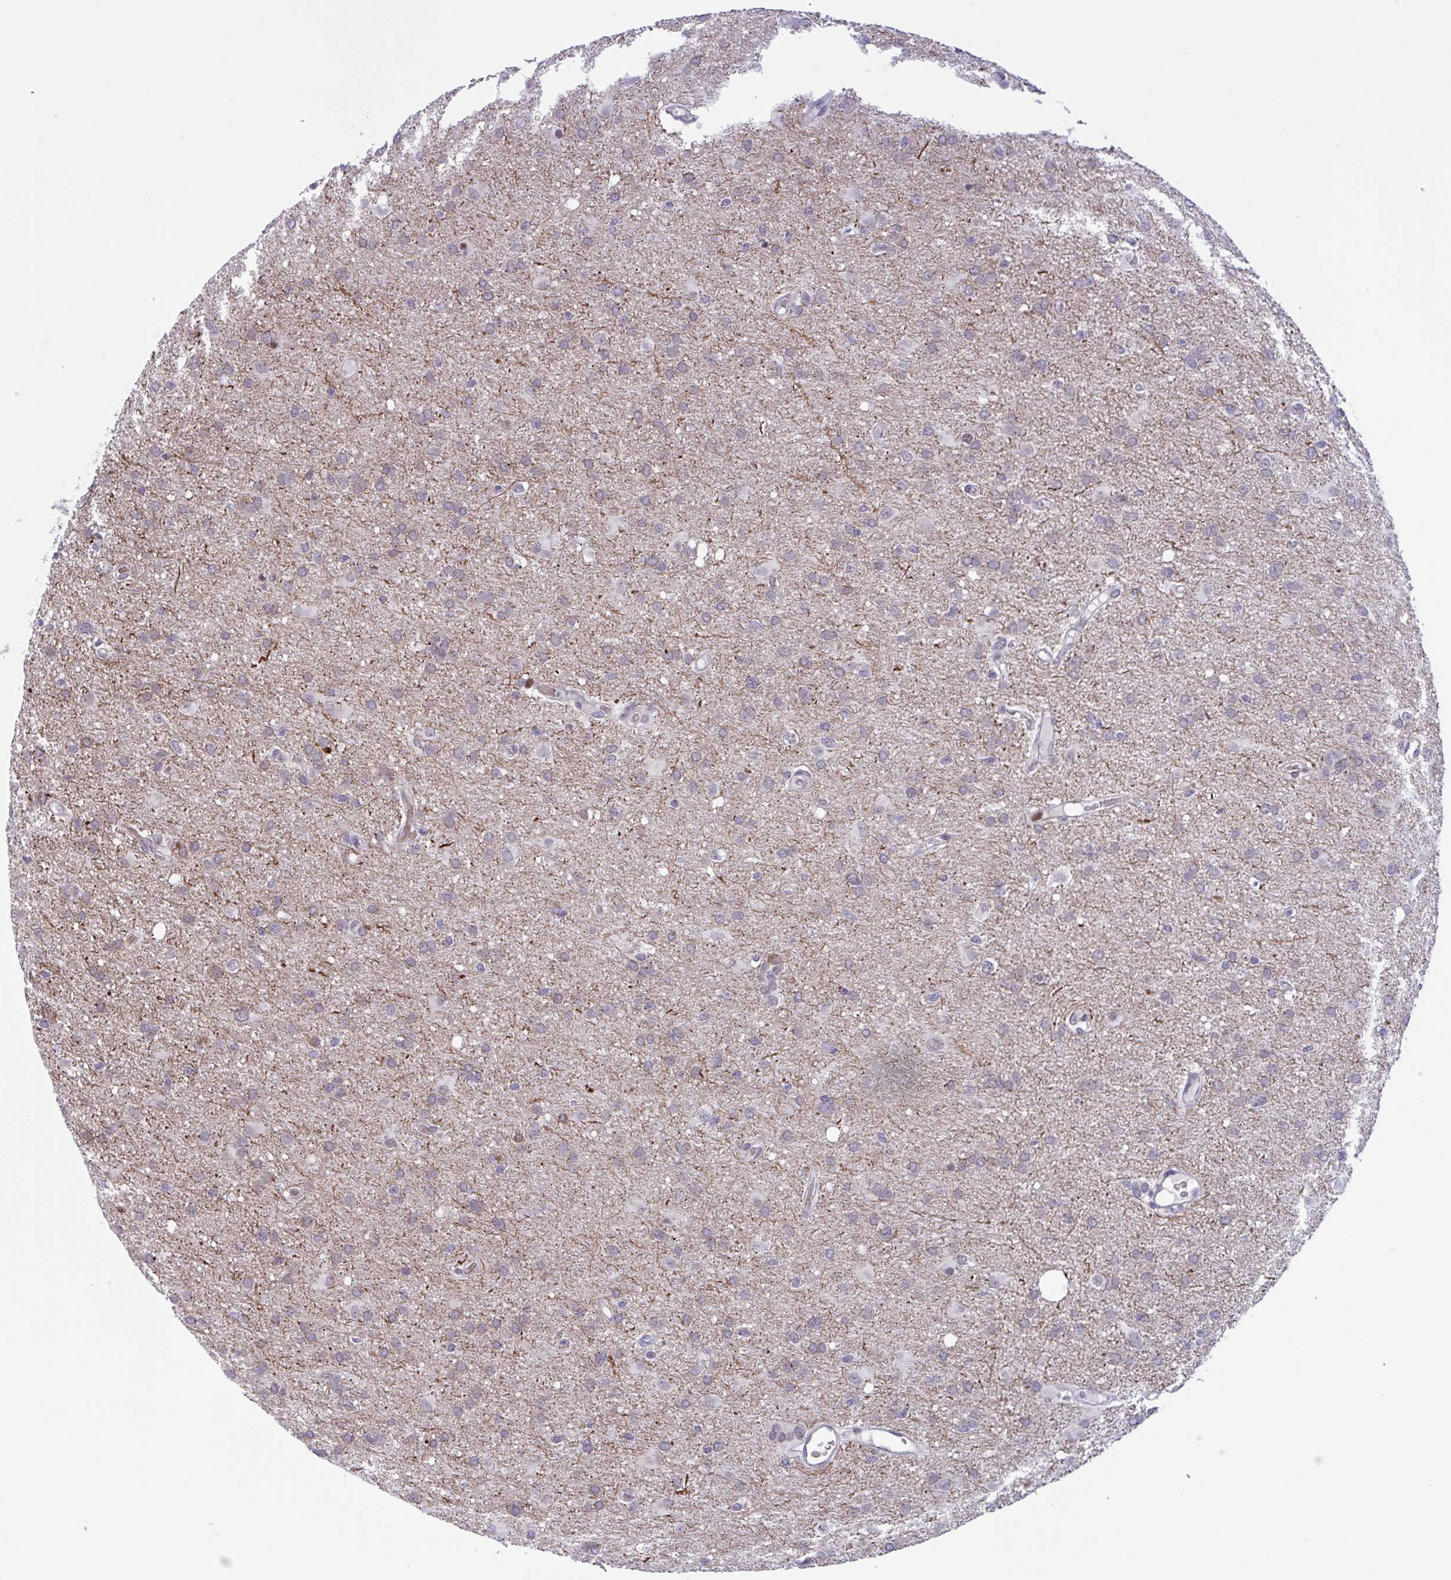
{"staining": {"intensity": "weak", "quantity": "25%-75%", "location": "cytoplasmic/membranous"}, "tissue": "glioma", "cell_type": "Tumor cells", "image_type": "cancer", "snomed": [{"axis": "morphology", "description": "Glioma, malignant, High grade"}, {"axis": "topography", "description": "Brain"}], "caption": "This micrograph demonstrates immunohistochemistry staining of human high-grade glioma (malignant), with low weak cytoplasmic/membranous positivity in approximately 25%-75% of tumor cells.", "gene": "RBL1", "patient": {"sex": "male", "age": 53}}